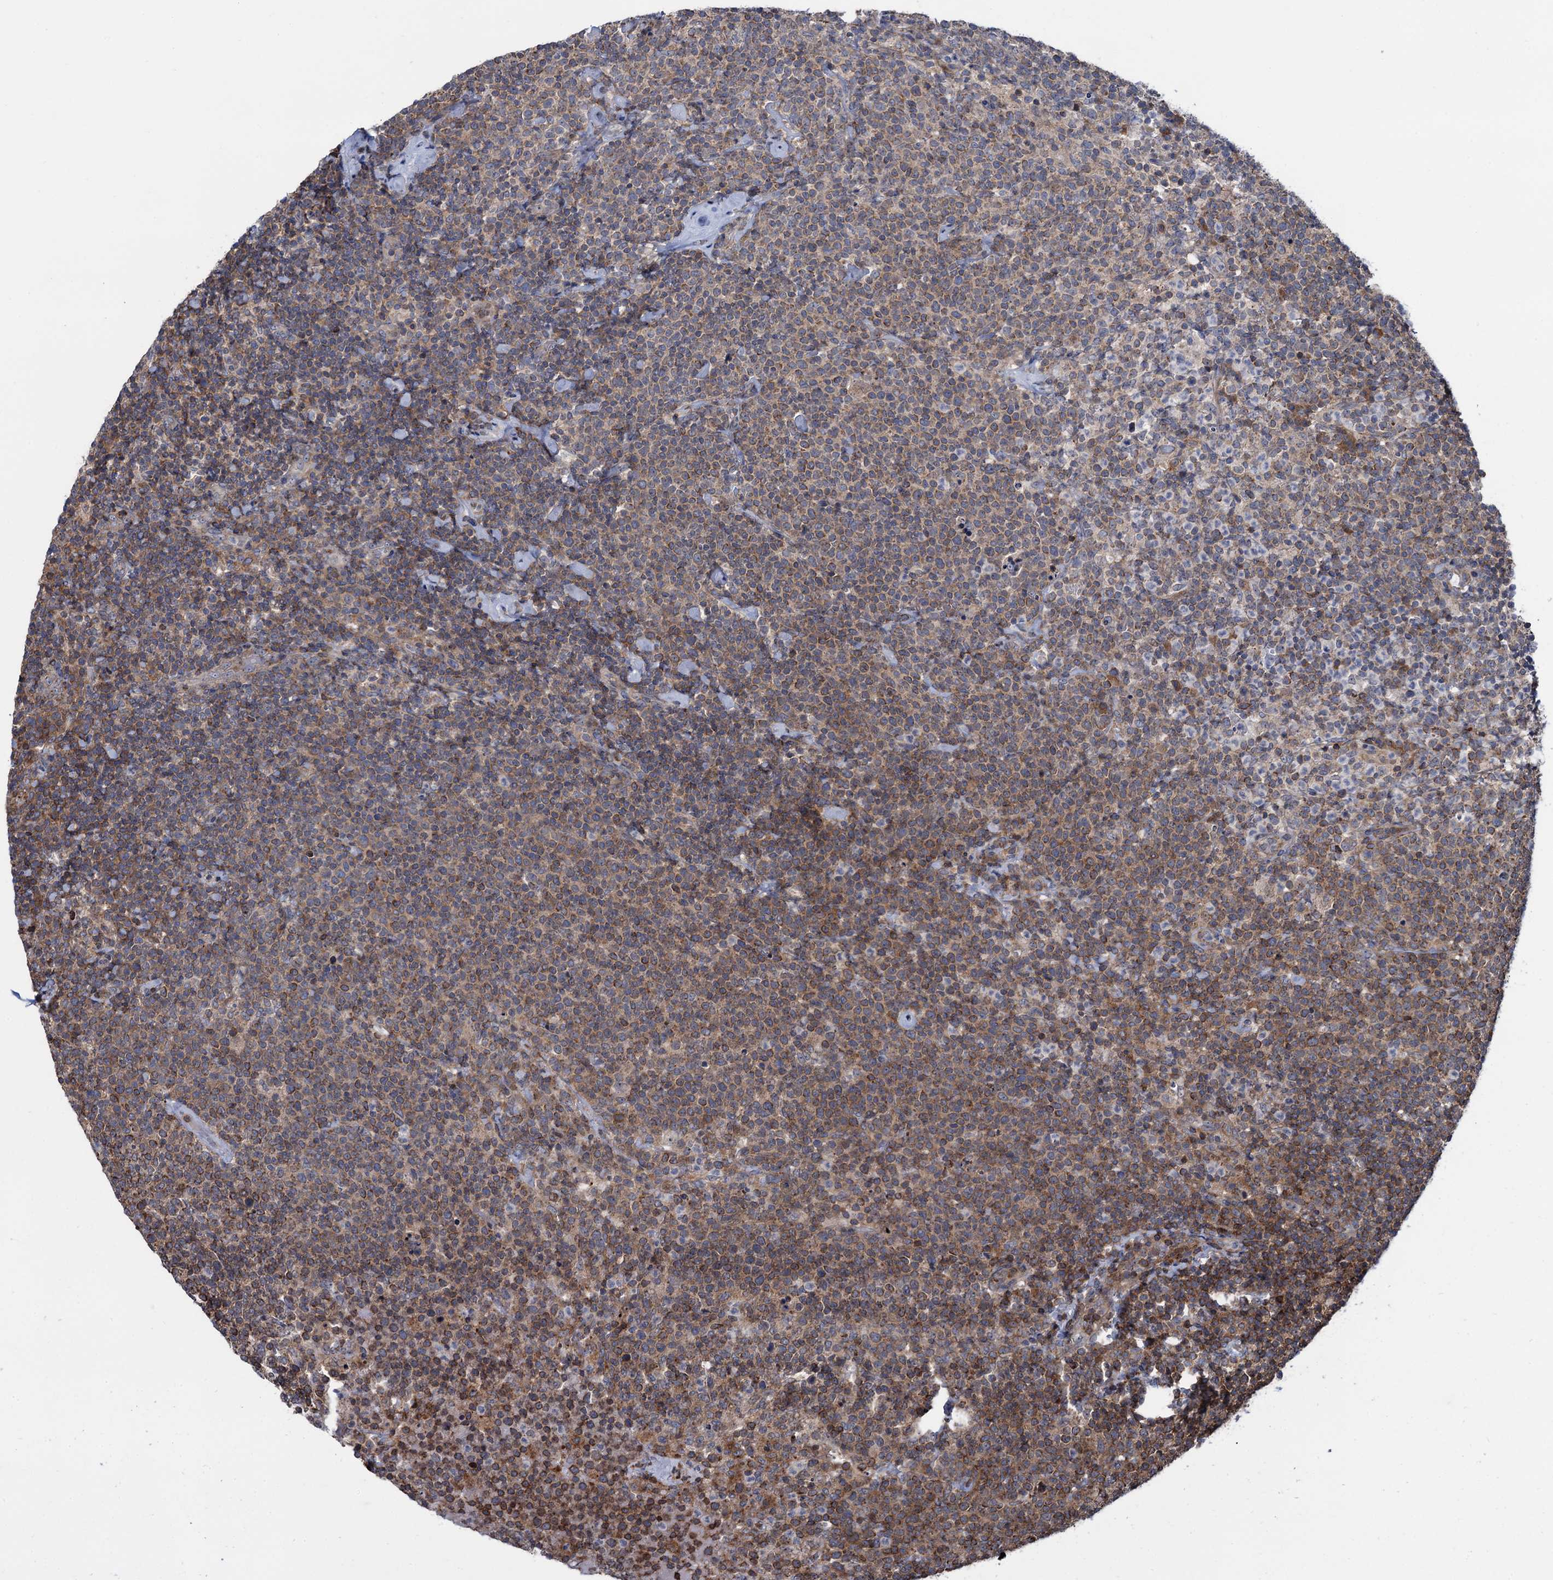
{"staining": {"intensity": "weak", "quantity": "25%-75%", "location": "cytoplasmic/membranous"}, "tissue": "lymphoma", "cell_type": "Tumor cells", "image_type": "cancer", "snomed": [{"axis": "morphology", "description": "Malignant lymphoma, non-Hodgkin's type, High grade"}, {"axis": "topography", "description": "Lymph node"}], "caption": "Malignant lymphoma, non-Hodgkin's type (high-grade) tissue displays weak cytoplasmic/membranous positivity in about 25%-75% of tumor cells, visualized by immunohistochemistry. (DAB IHC with brightfield microscopy, high magnification).", "gene": "CCDC102A", "patient": {"sex": "male", "age": 61}}